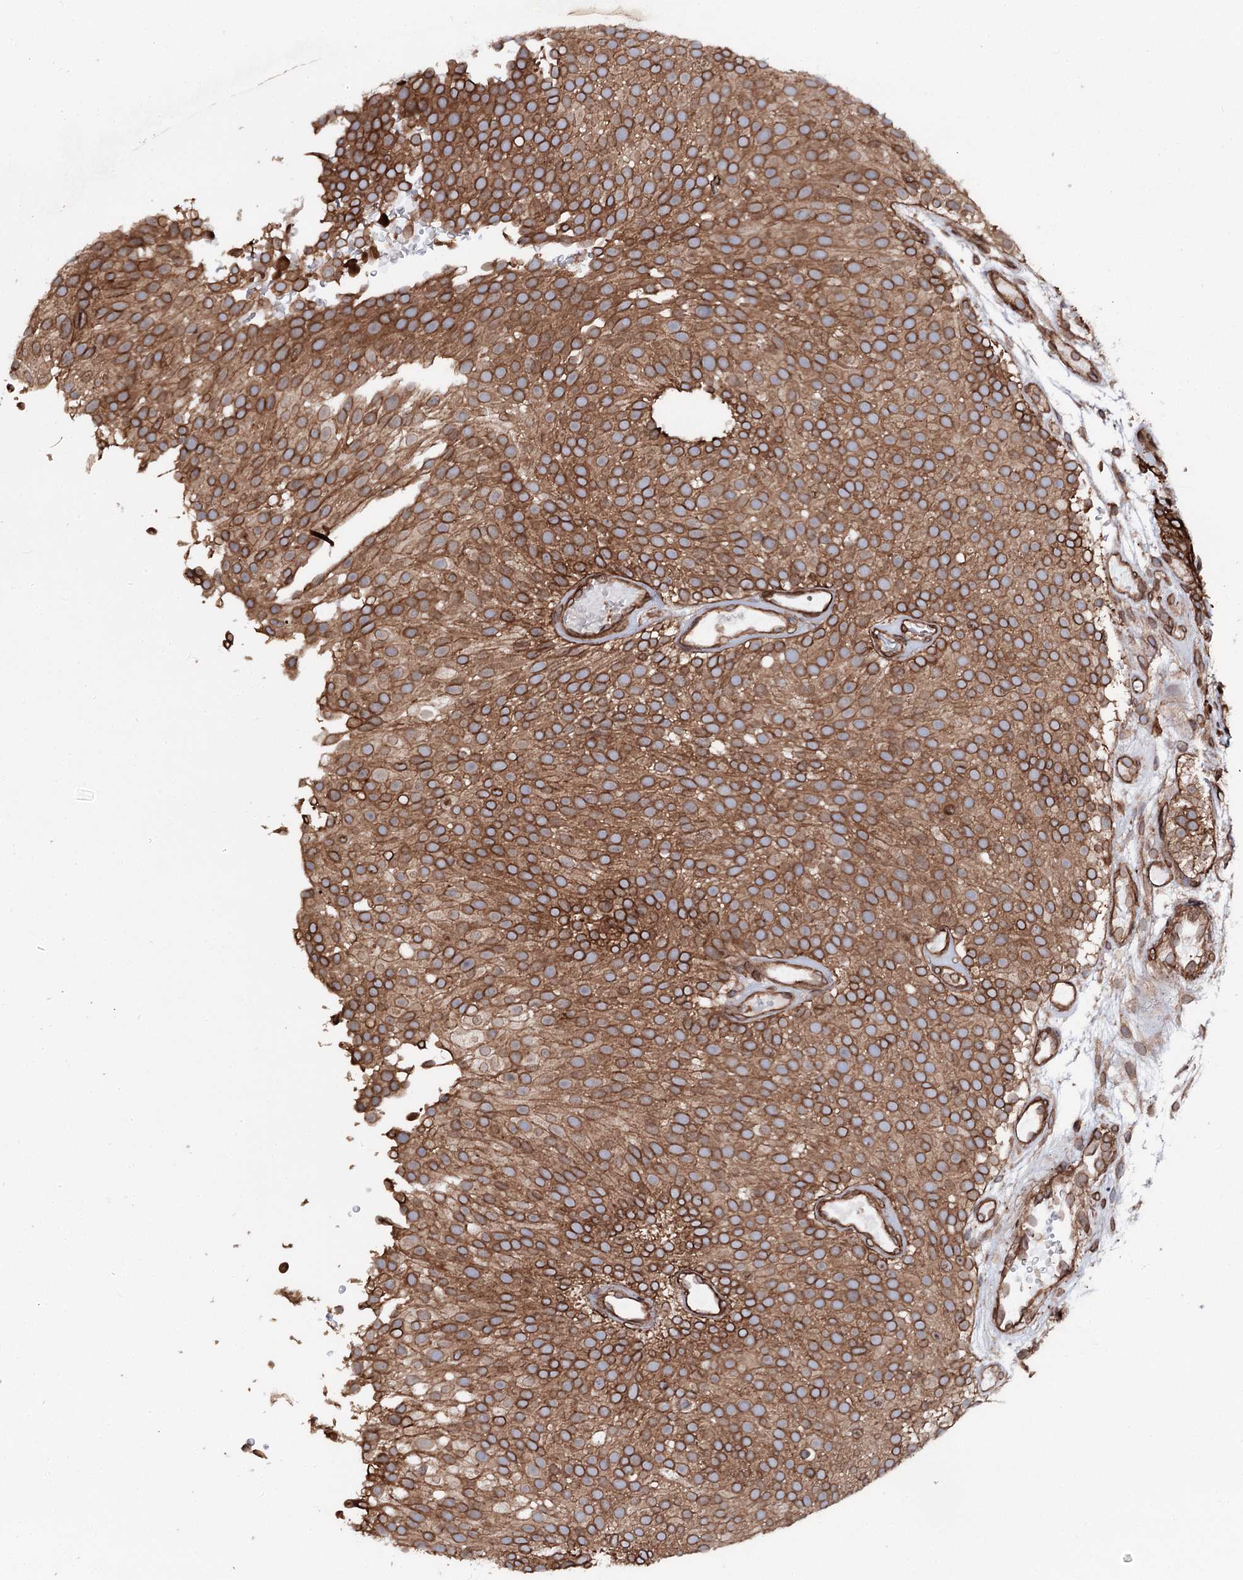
{"staining": {"intensity": "strong", "quantity": ">75%", "location": "cytoplasmic/membranous,nuclear"}, "tissue": "urothelial cancer", "cell_type": "Tumor cells", "image_type": "cancer", "snomed": [{"axis": "morphology", "description": "Urothelial carcinoma, Low grade"}, {"axis": "topography", "description": "Urinary bladder"}], "caption": "This is an image of IHC staining of urothelial carcinoma (low-grade), which shows strong positivity in the cytoplasmic/membranous and nuclear of tumor cells.", "gene": "FGFR1OP2", "patient": {"sex": "male", "age": 78}}